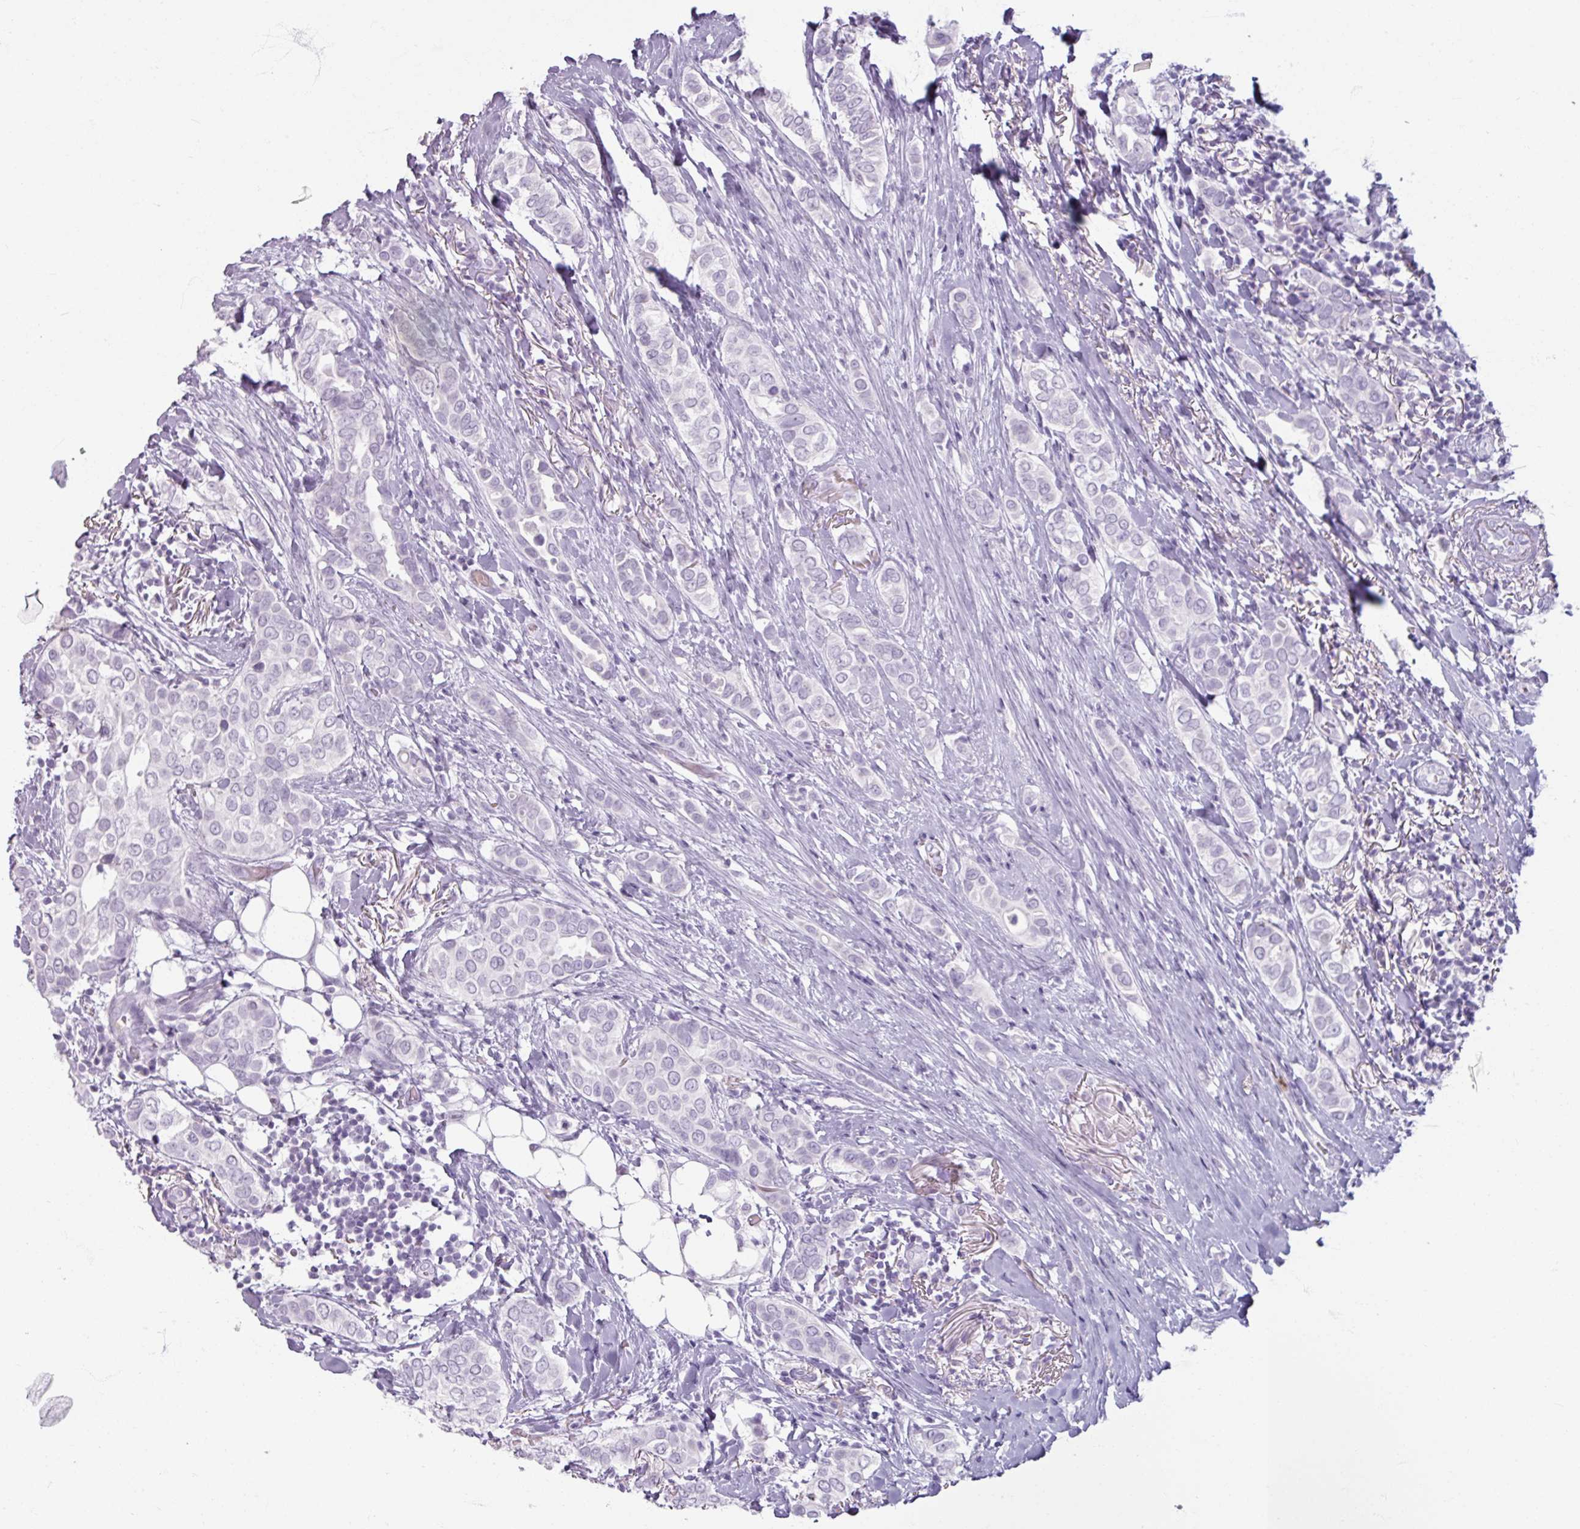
{"staining": {"intensity": "negative", "quantity": "none", "location": "none"}, "tissue": "breast cancer", "cell_type": "Tumor cells", "image_type": "cancer", "snomed": [{"axis": "morphology", "description": "Lobular carcinoma"}, {"axis": "topography", "description": "Breast"}], "caption": "Tumor cells are negative for brown protein staining in breast lobular carcinoma.", "gene": "ARG1", "patient": {"sex": "female", "age": 51}}